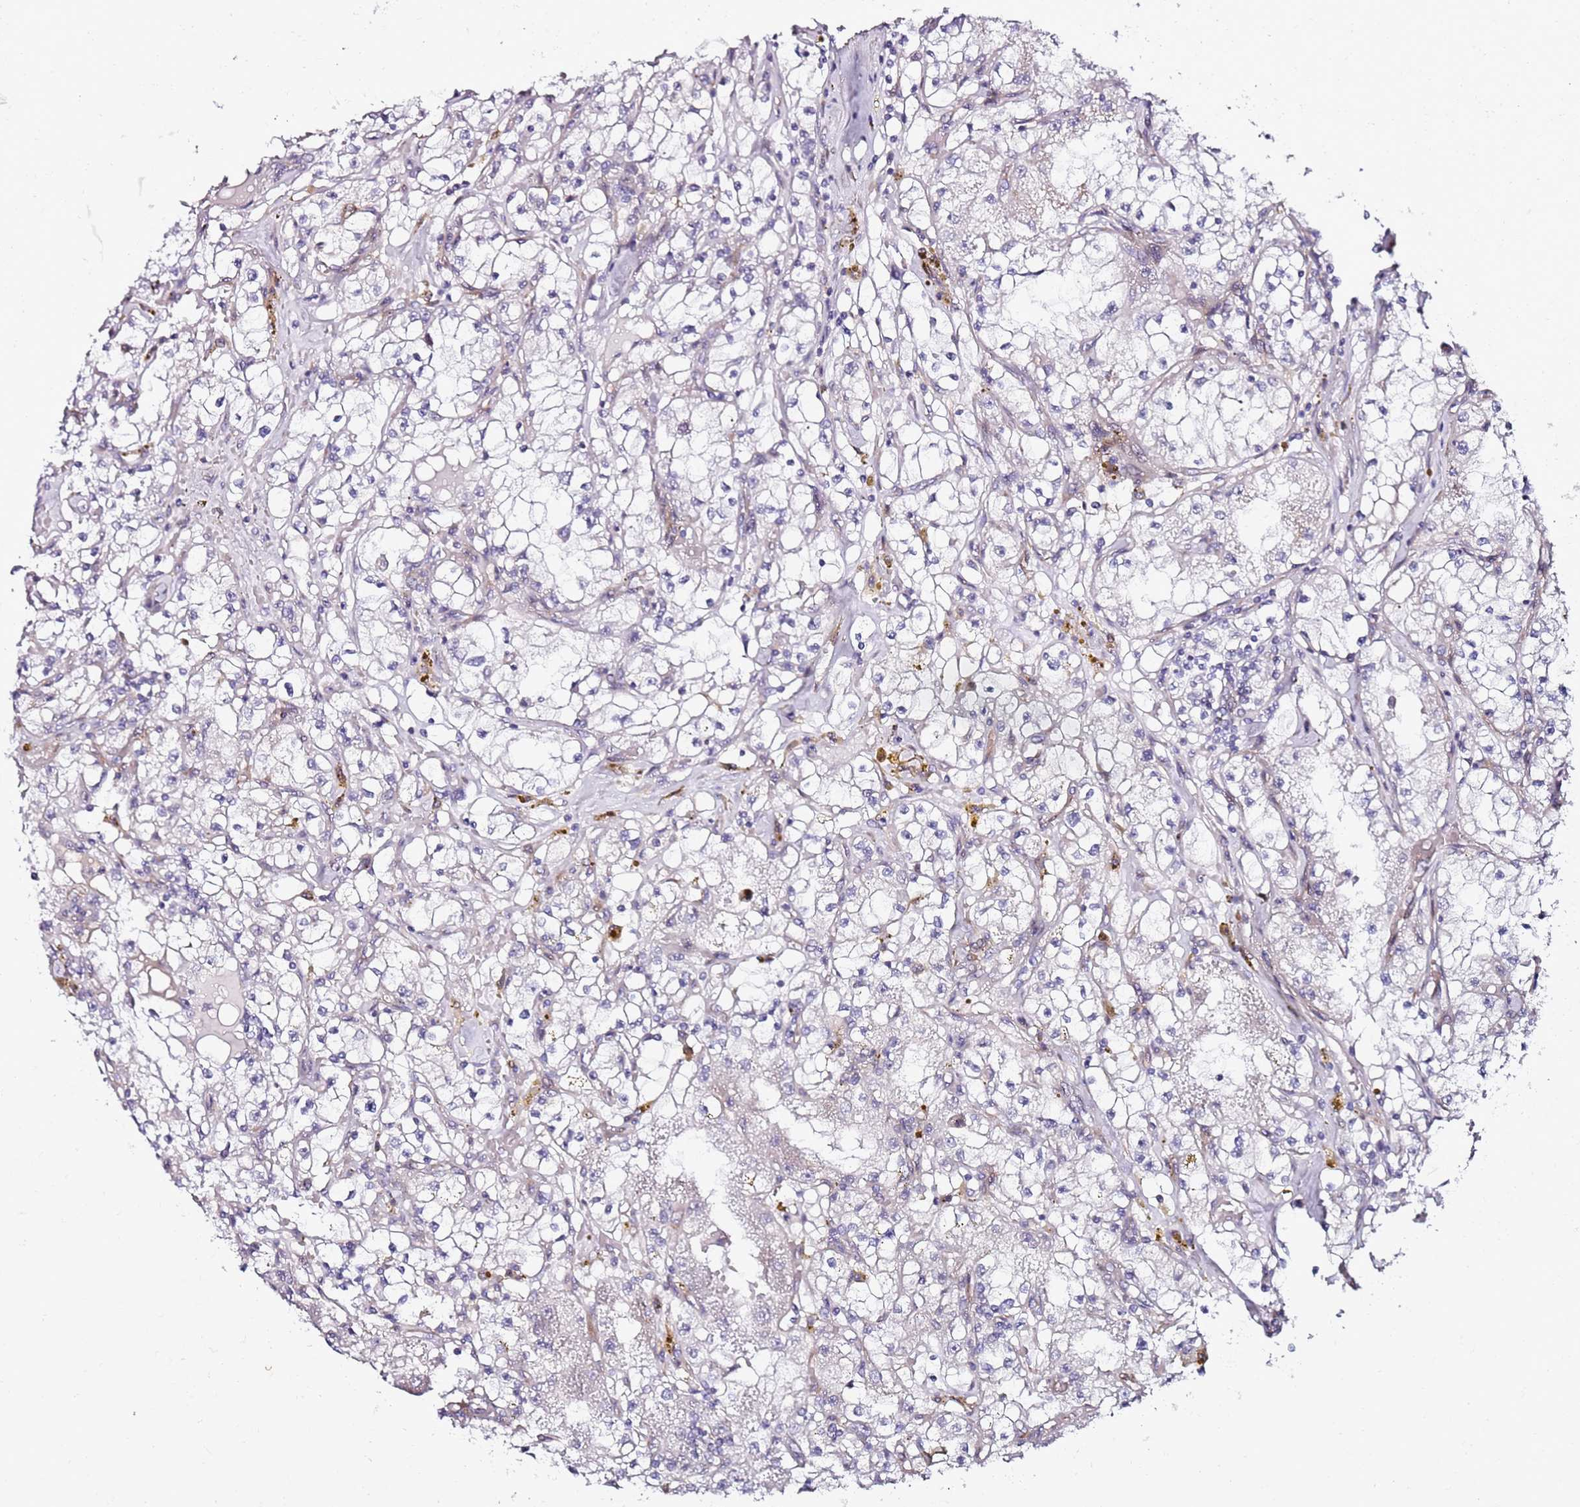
{"staining": {"intensity": "negative", "quantity": "none", "location": "none"}, "tissue": "renal cancer", "cell_type": "Tumor cells", "image_type": "cancer", "snomed": [{"axis": "morphology", "description": "Adenocarcinoma, NOS"}, {"axis": "topography", "description": "Kidney"}], "caption": "Renal cancer (adenocarcinoma) was stained to show a protein in brown. There is no significant staining in tumor cells. (DAB immunohistochemistry (IHC) with hematoxylin counter stain).", "gene": "DUSP28", "patient": {"sex": "male", "age": 56}}